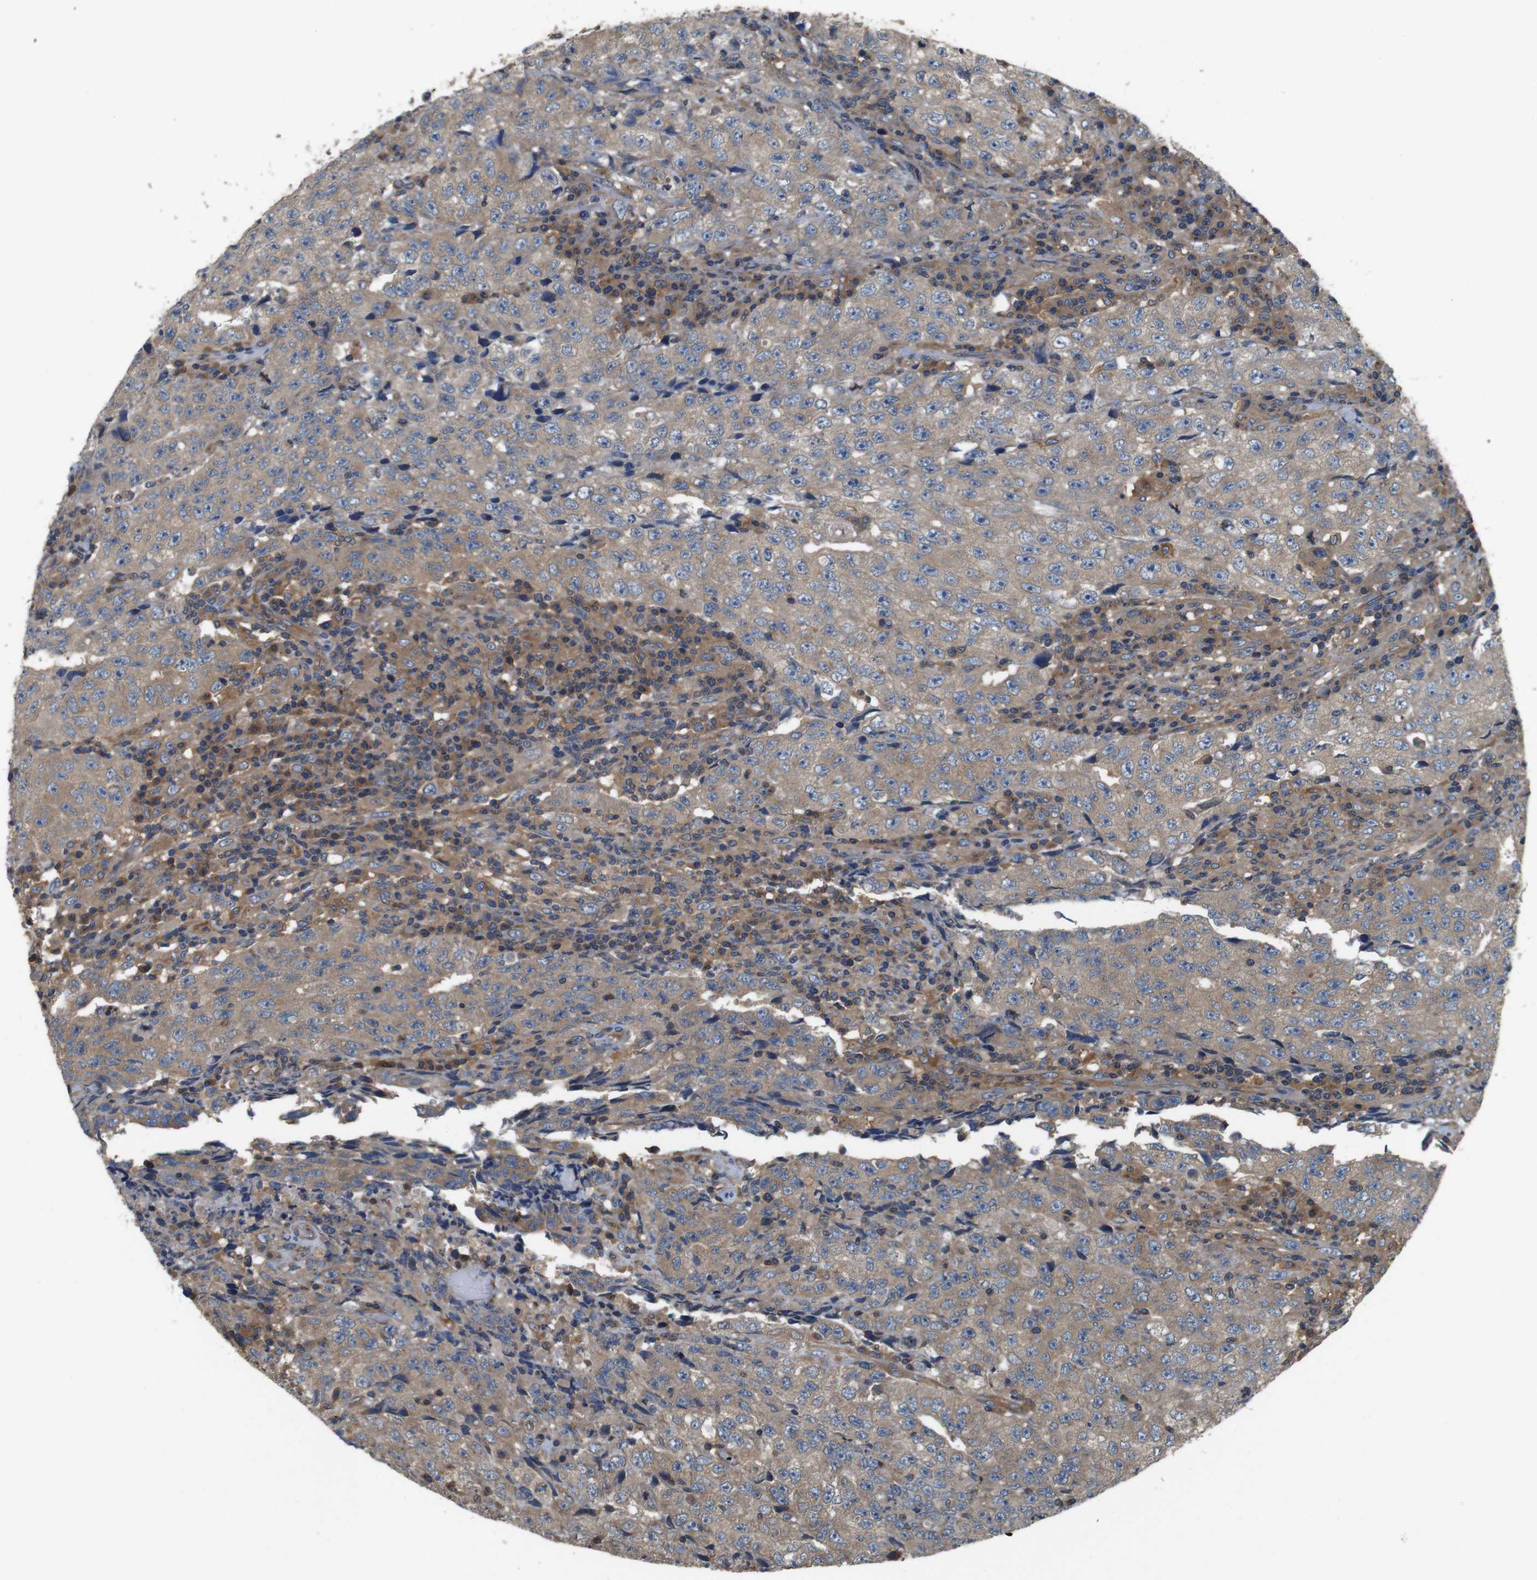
{"staining": {"intensity": "weak", "quantity": ">75%", "location": "cytoplasmic/membranous"}, "tissue": "testis cancer", "cell_type": "Tumor cells", "image_type": "cancer", "snomed": [{"axis": "morphology", "description": "Necrosis, NOS"}, {"axis": "morphology", "description": "Carcinoma, Embryonal, NOS"}, {"axis": "topography", "description": "Testis"}], "caption": "Protein expression analysis of testis cancer (embryonal carcinoma) reveals weak cytoplasmic/membranous positivity in approximately >75% of tumor cells. Nuclei are stained in blue.", "gene": "DCTN1", "patient": {"sex": "male", "age": 19}}